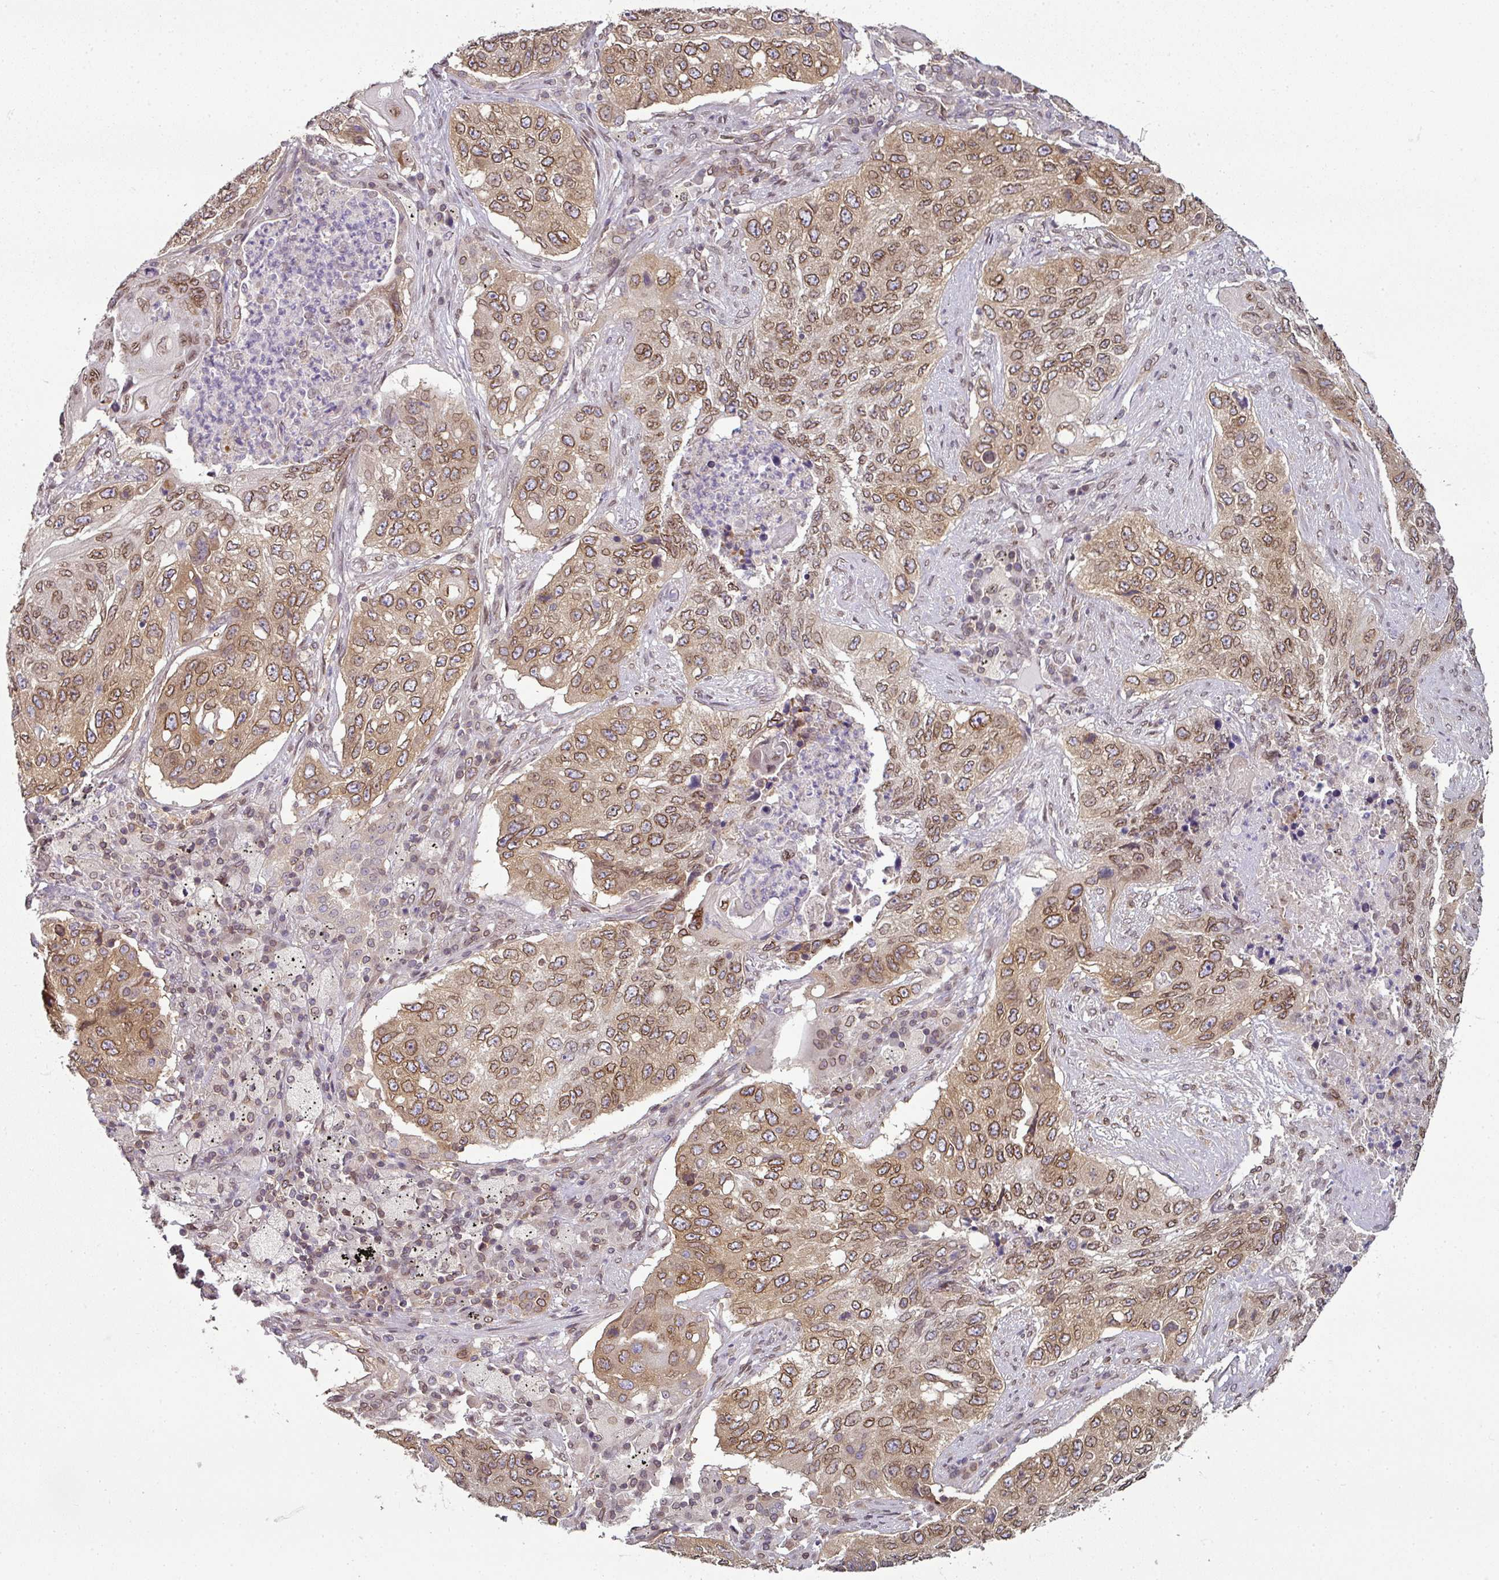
{"staining": {"intensity": "moderate", "quantity": ">75%", "location": "cytoplasmic/membranous,nuclear"}, "tissue": "lung cancer", "cell_type": "Tumor cells", "image_type": "cancer", "snomed": [{"axis": "morphology", "description": "Squamous cell carcinoma, NOS"}, {"axis": "topography", "description": "Lung"}], "caption": "This histopathology image shows lung cancer (squamous cell carcinoma) stained with immunohistochemistry (IHC) to label a protein in brown. The cytoplasmic/membranous and nuclear of tumor cells show moderate positivity for the protein. Nuclei are counter-stained blue.", "gene": "RANGAP1", "patient": {"sex": "female", "age": 63}}